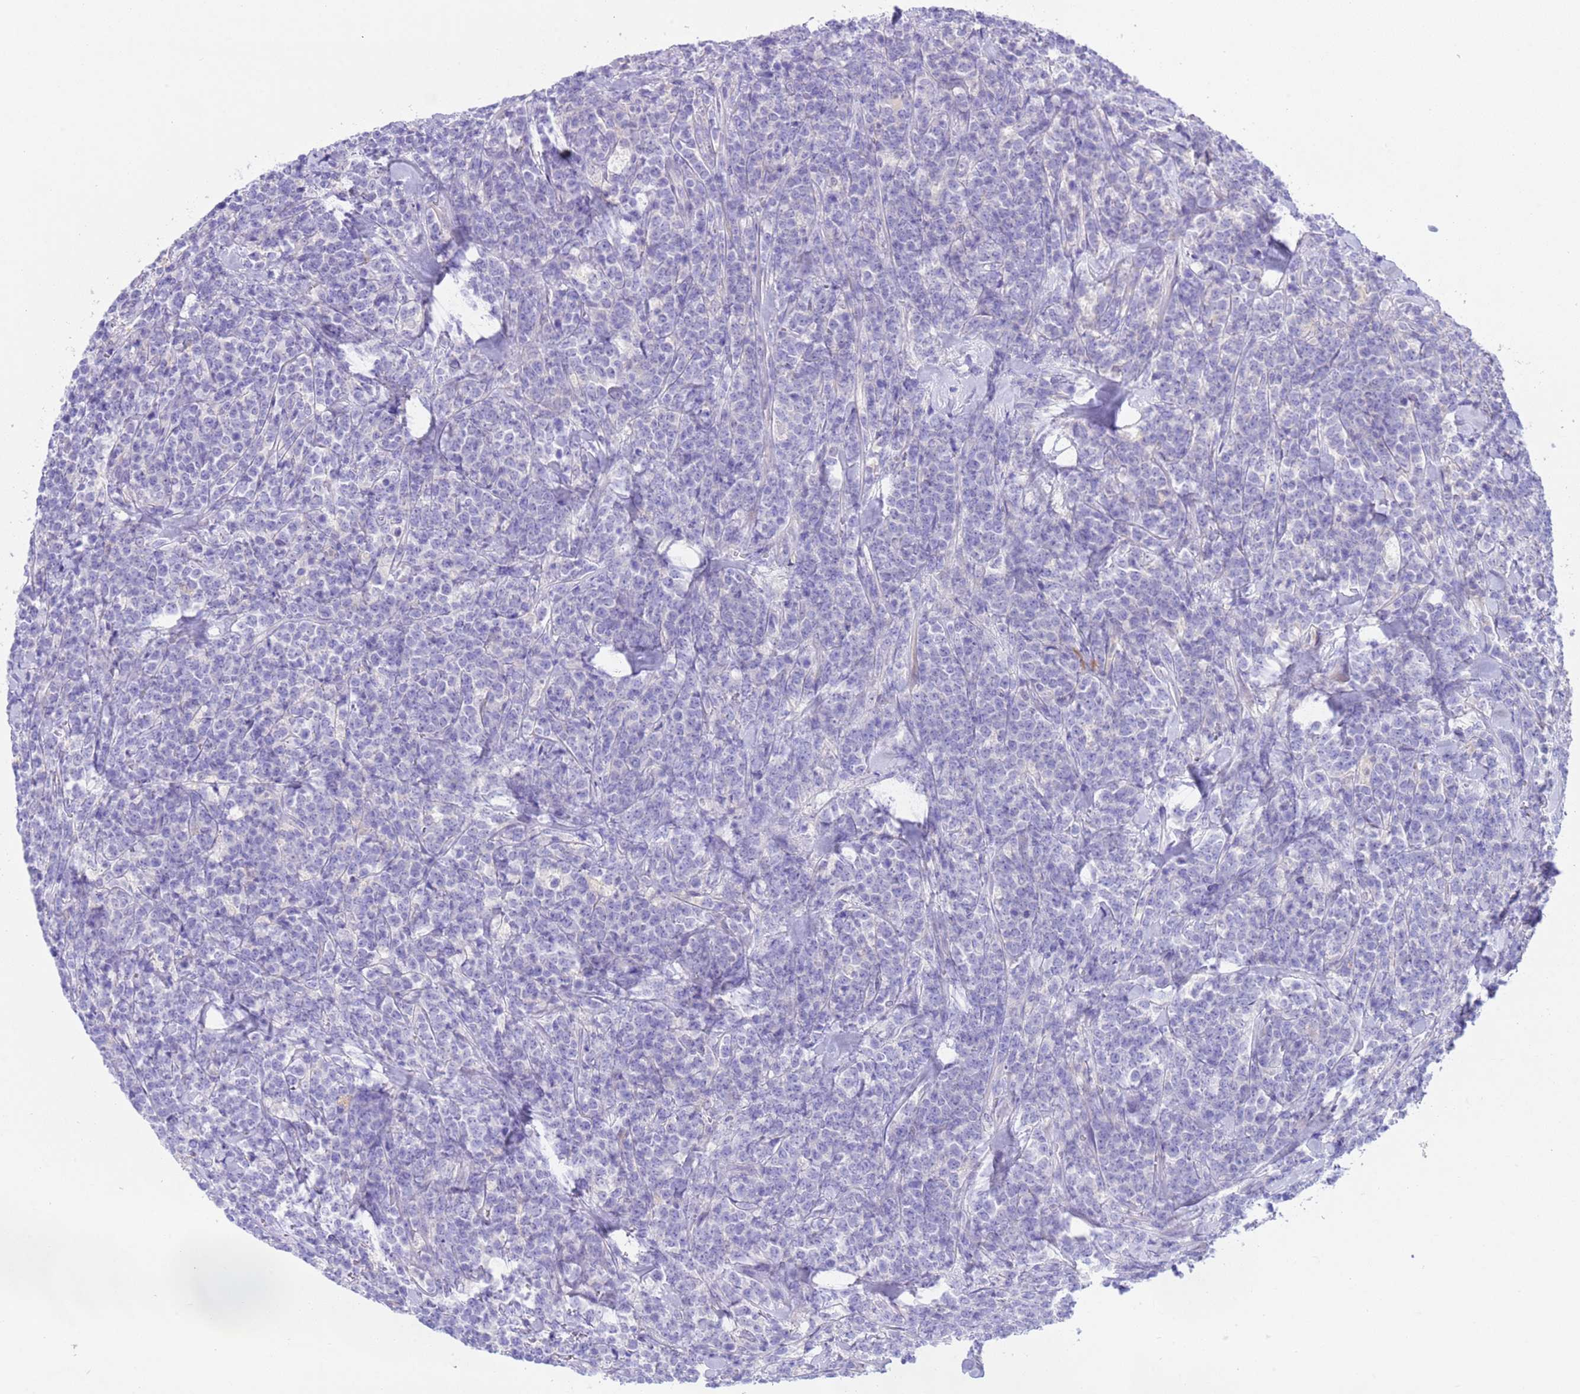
{"staining": {"intensity": "negative", "quantity": "none", "location": "none"}, "tissue": "lymphoma", "cell_type": "Tumor cells", "image_type": "cancer", "snomed": [{"axis": "morphology", "description": "Malignant lymphoma, non-Hodgkin's type, High grade"}, {"axis": "topography", "description": "Small intestine"}], "caption": "An IHC photomicrograph of high-grade malignant lymphoma, non-Hodgkin's type is shown. There is no staining in tumor cells of high-grade malignant lymphoma, non-Hodgkin's type.", "gene": "USP38", "patient": {"sex": "male", "age": 8}}